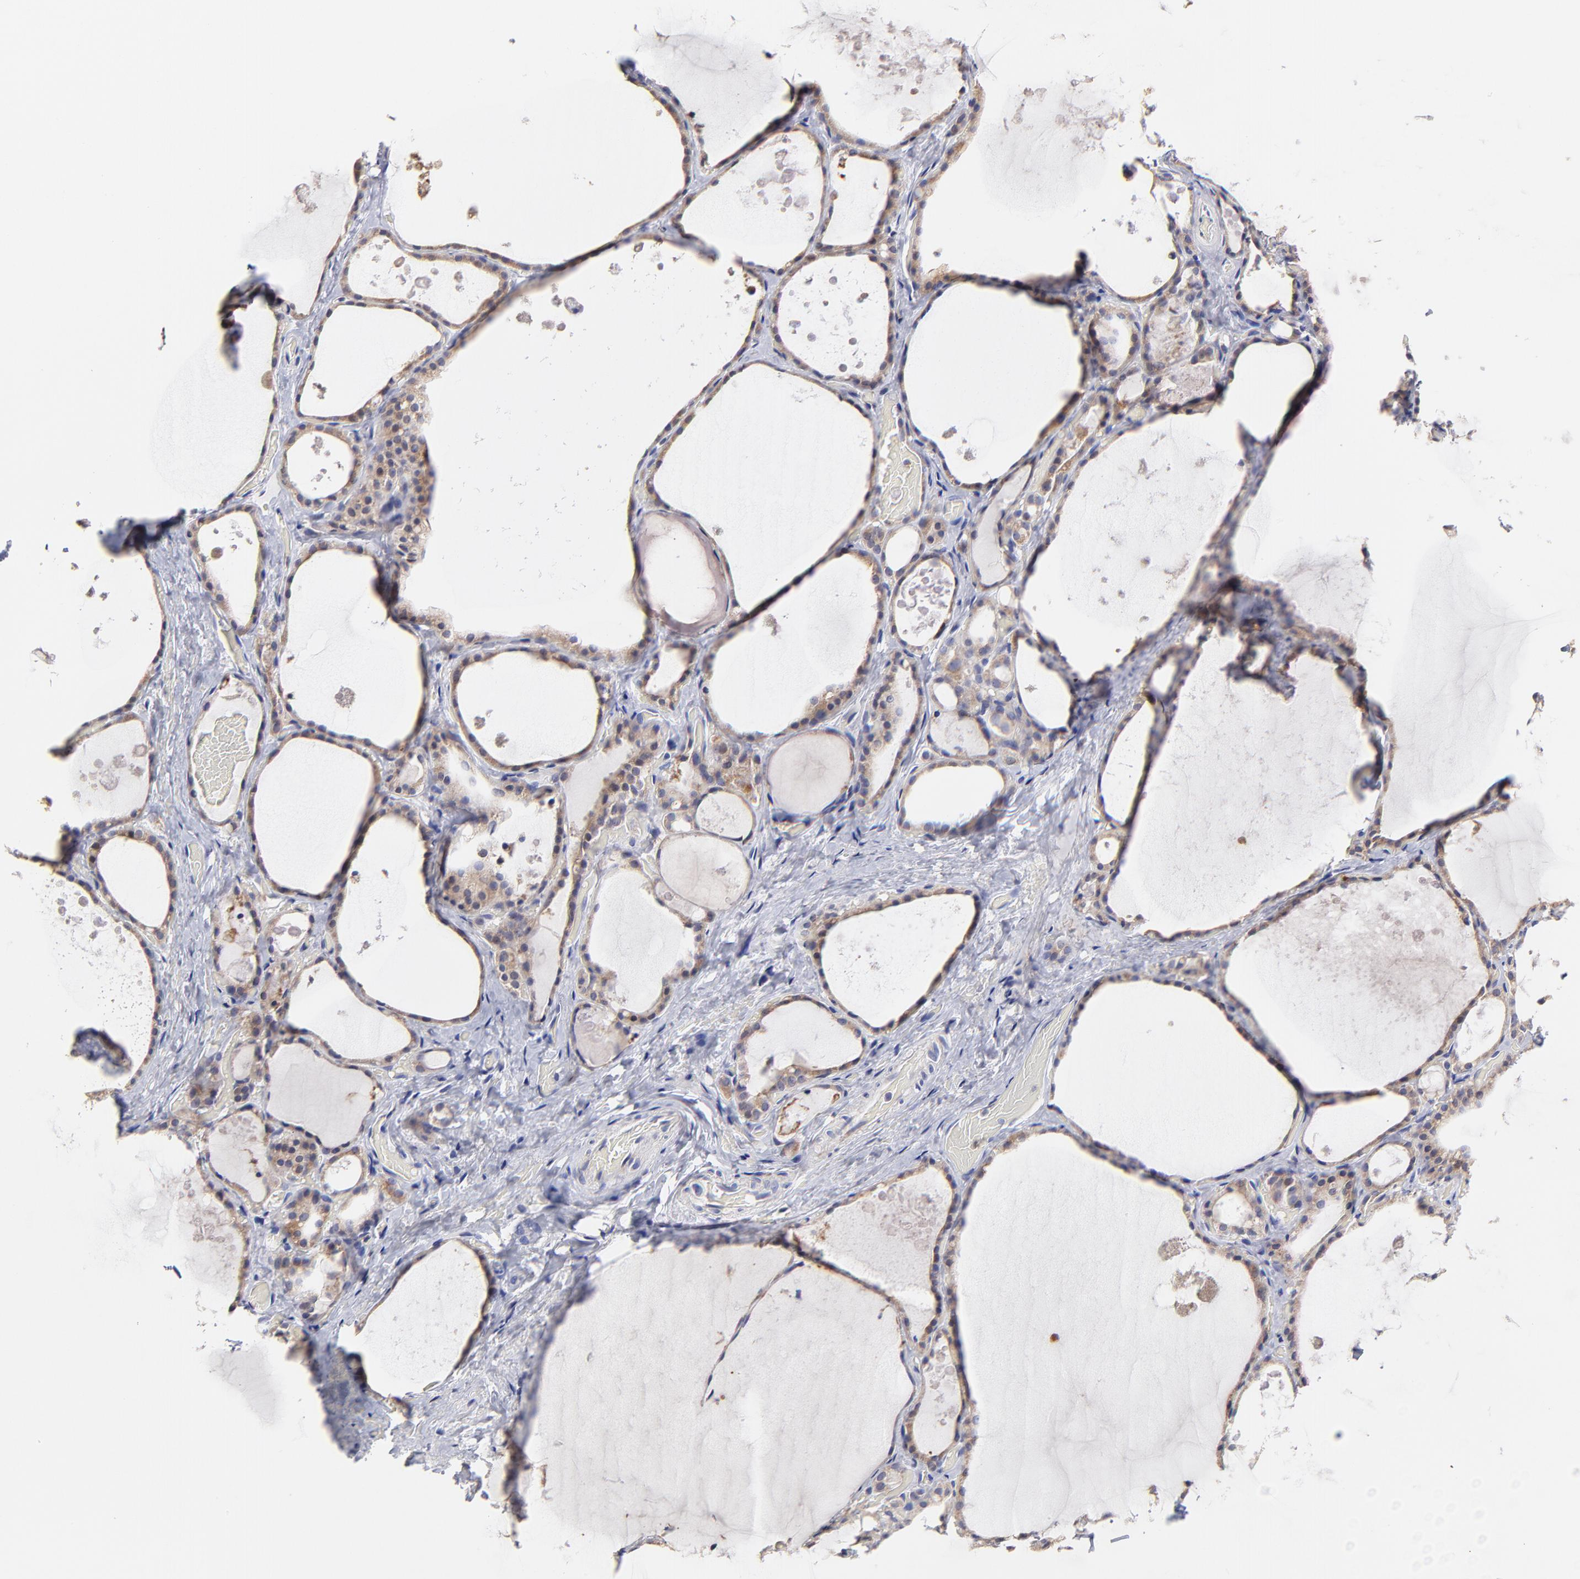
{"staining": {"intensity": "weak", "quantity": ">75%", "location": "cytoplasmic/membranous"}, "tissue": "thyroid gland", "cell_type": "Glandular cells", "image_type": "normal", "snomed": [{"axis": "morphology", "description": "Normal tissue, NOS"}, {"axis": "topography", "description": "Thyroid gland"}], "caption": "Human thyroid gland stained with a brown dye shows weak cytoplasmic/membranous positive staining in approximately >75% of glandular cells.", "gene": "GCSAM", "patient": {"sex": "male", "age": 61}}